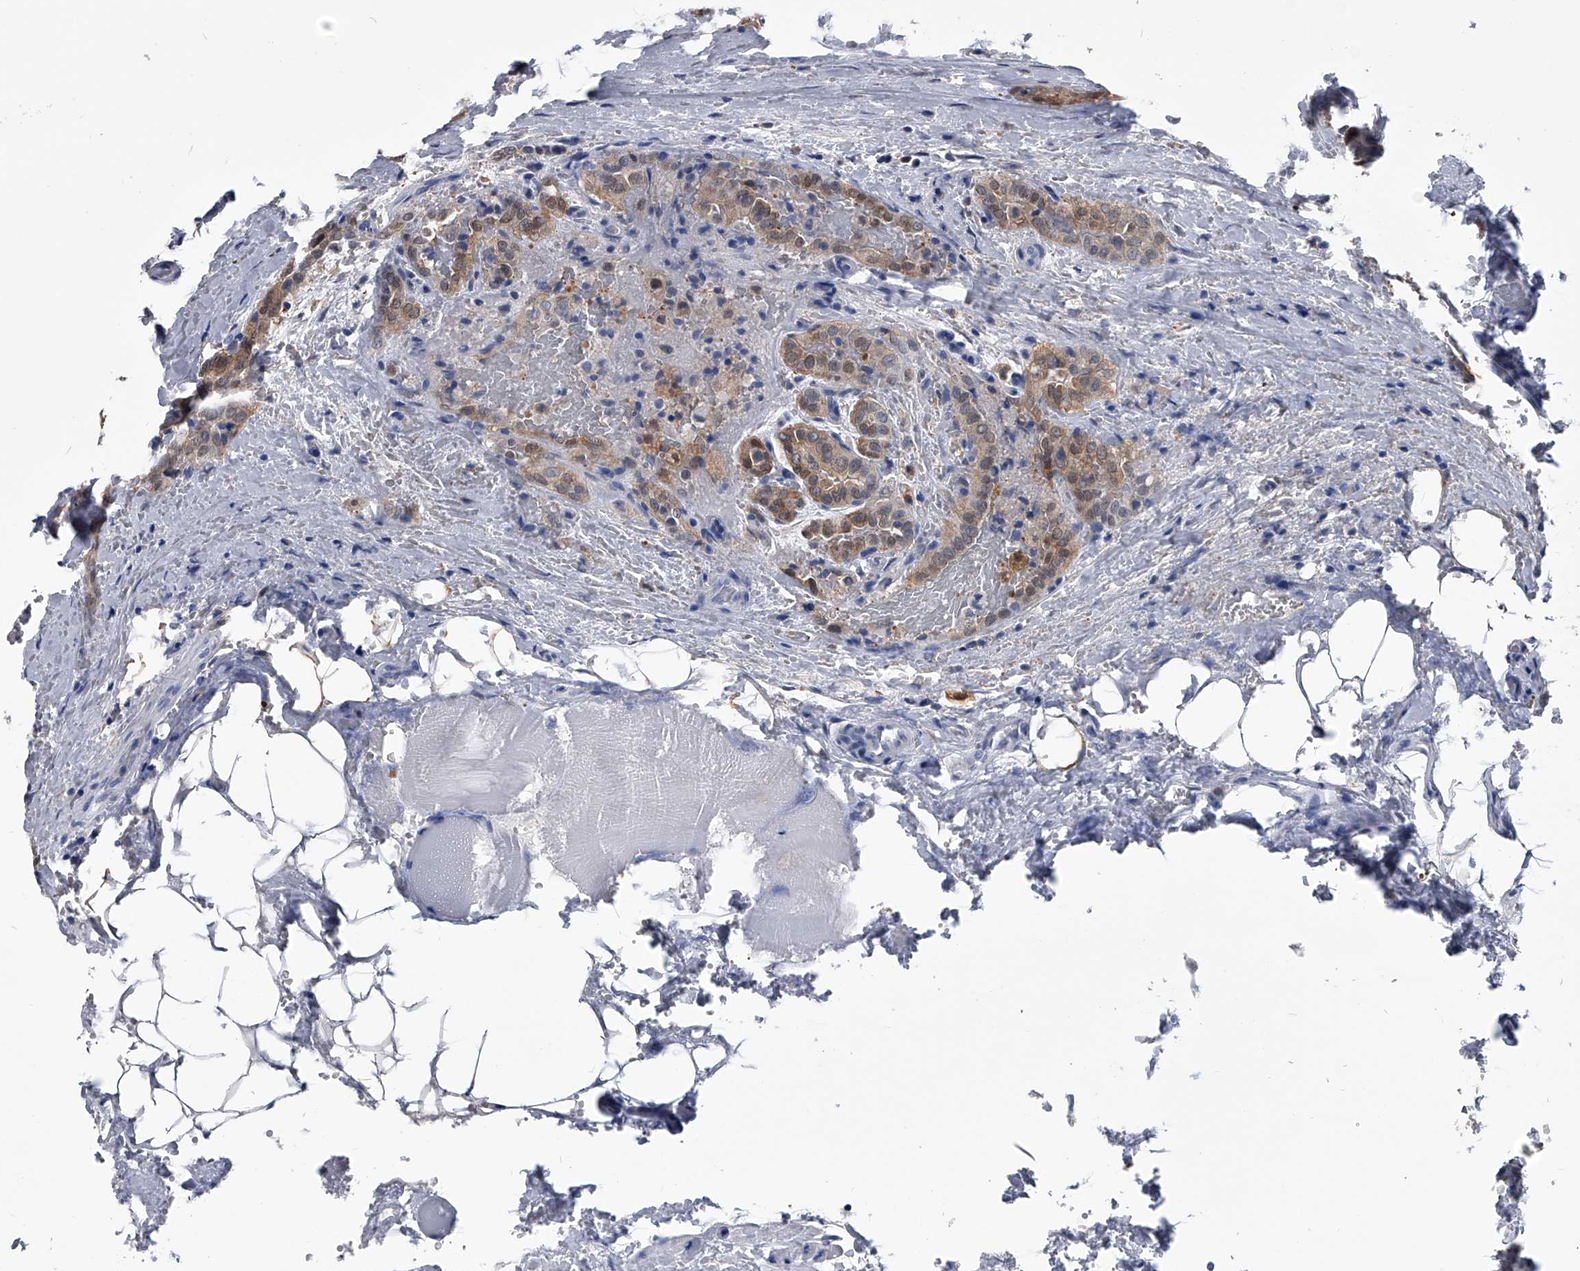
{"staining": {"intensity": "moderate", "quantity": "<25%", "location": "cytoplasmic/membranous"}, "tissue": "head and neck cancer", "cell_type": "Tumor cells", "image_type": "cancer", "snomed": [{"axis": "morphology", "description": "Squamous cell carcinoma, NOS"}, {"axis": "topography", "description": "Oral tissue"}, {"axis": "topography", "description": "Head-Neck"}], "caption": "Tumor cells show moderate cytoplasmic/membranous staining in about <25% of cells in head and neck cancer (squamous cell carcinoma). (Stains: DAB (3,3'-diaminobenzidine) in brown, nuclei in blue, Microscopy: brightfield microscopy at high magnification).", "gene": "PDXK", "patient": {"sex": "female", "age": 50}}